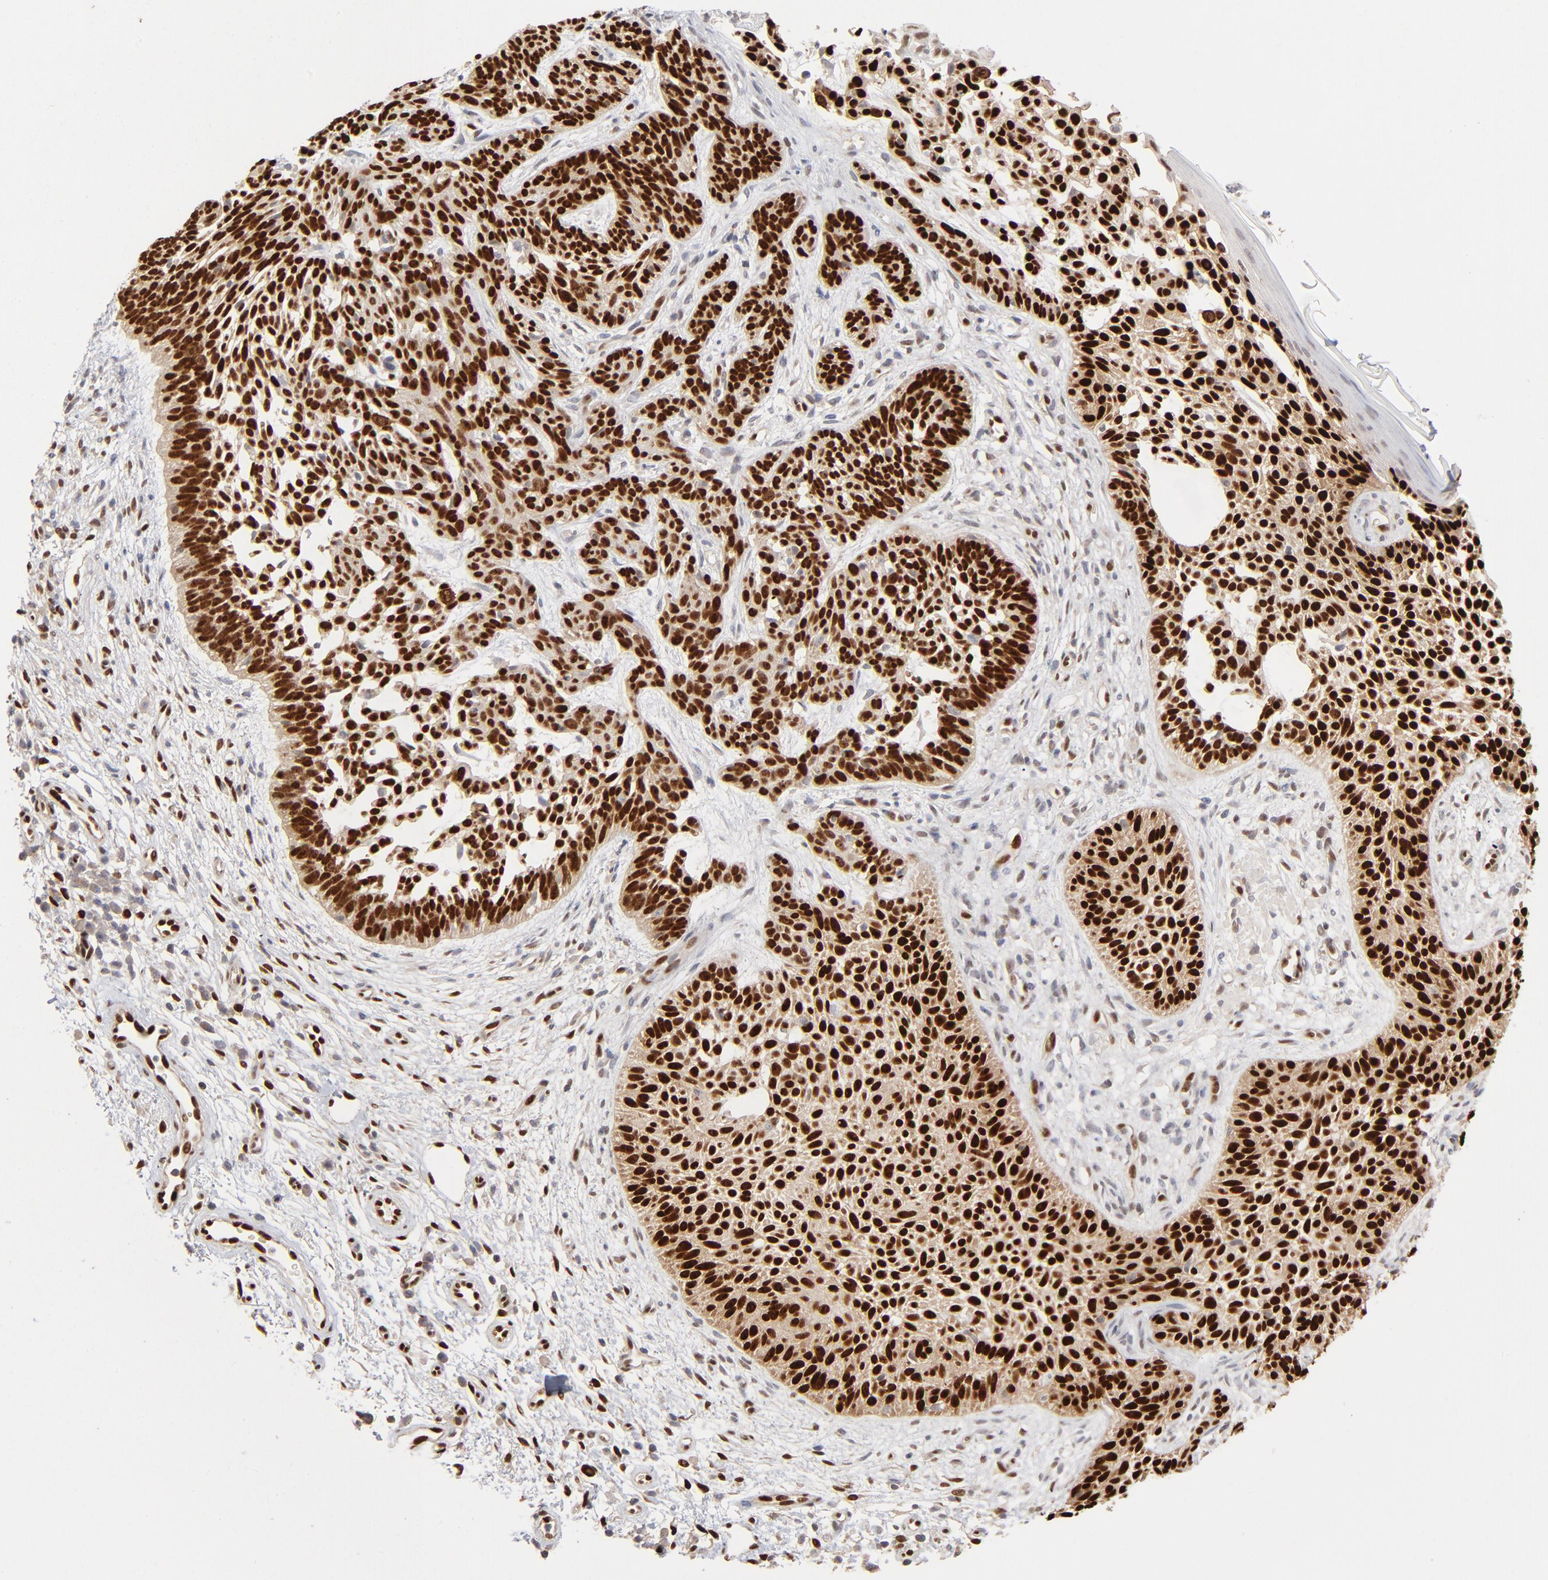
{"staining": {"intensity": "strong", "quantity": ">75%", "location": "nuclear"}, "tissue": "skin cancer", "cell_type": "Tumor cells", "image_type": "cancer", "snomed": [{"axis": "morphology", "description": "Normal tissue, NOS"}, {"axis": "morphology", "description": "Basal cell carcinoma"}, {"axis": "topography", "description": "Skin"}], "caption": "DAB immunohistochemical staining of human basal cell carcinoma (skin) reveals strong nuclear protein positivity in approximately >75% of tumor cells.", "gene": "NFIB", "patient": {"sex": "female", "age": 69}}